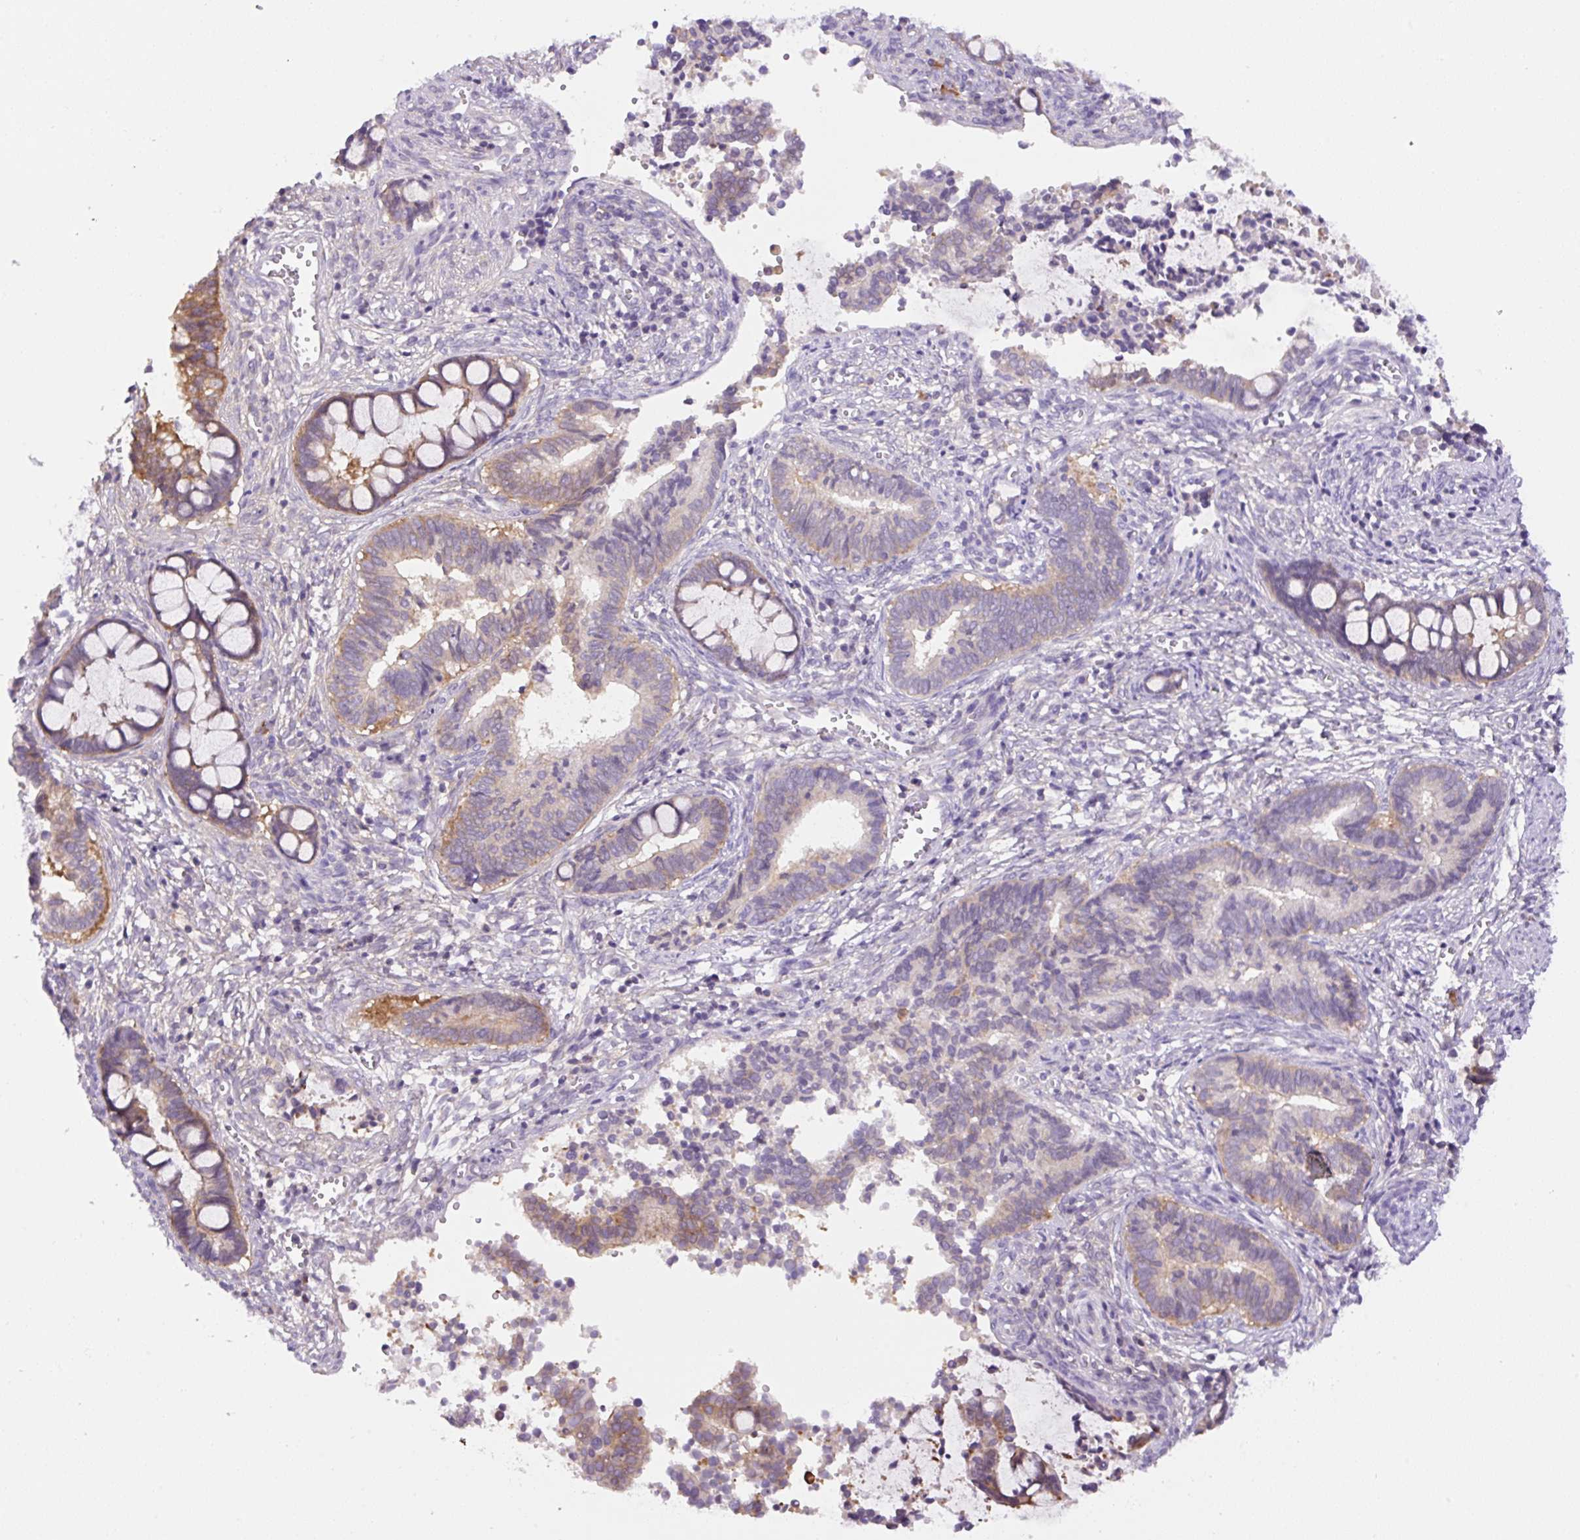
{"staining": {"intensity": "moderate", "quantity": "<25%", "location": "cytoplasmic/membranous"}, "tissue": "cervical cancer", "cell_type": "Tumor cells", "image_type": "cancer", "snomed": [{"axis": "morphology", "description": "Adenocarcinoma, NOS"}, {"axis": "topography", "description": "Cervix"}], "caption": "Immunohistochemistry of human adenocarcinoma (cervical) shows low levels of moderate cytoplasmic/membranous positivity in approximately <25% of tumor cells.", "gene": "CAMK2B", "patient": {"sex": "female", "age": 44}}